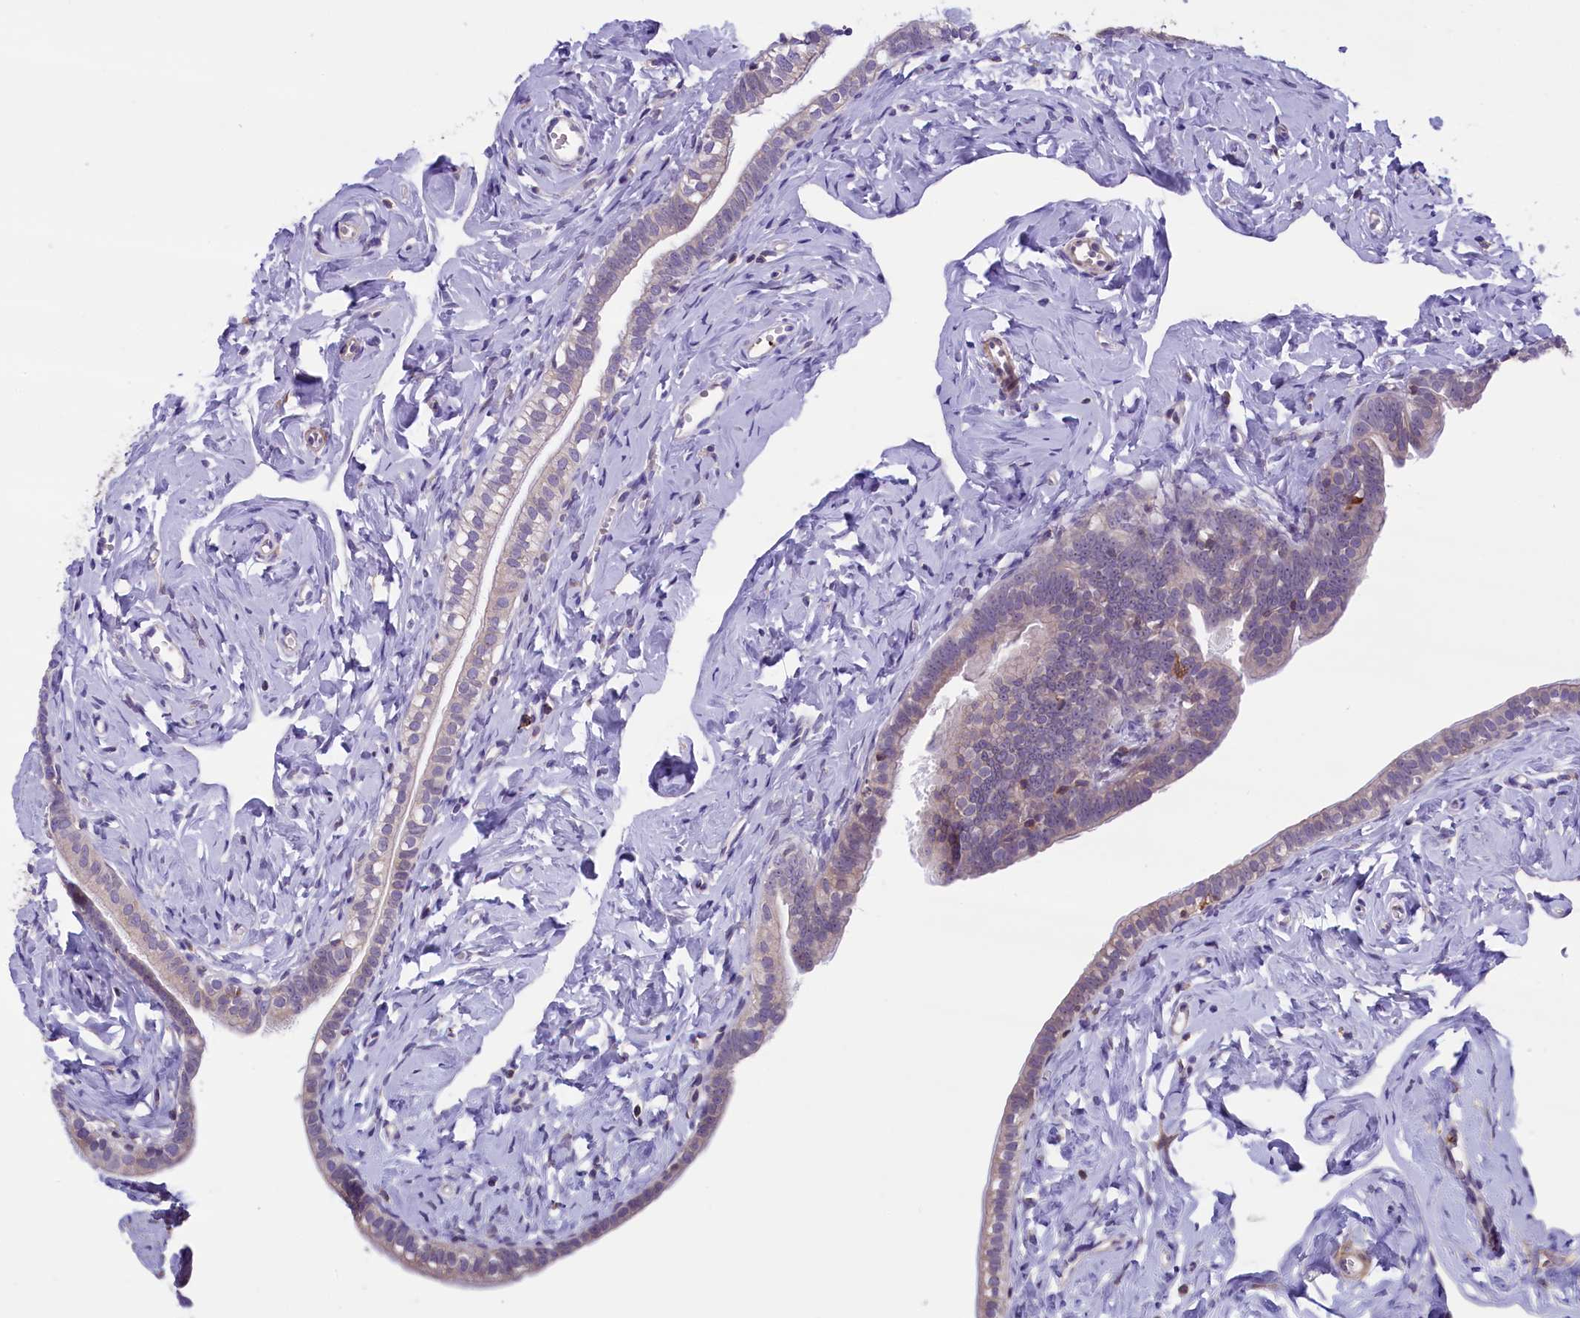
{"staining": {"intensity": "moderate", "quantity": "<25%", "location": "cytoplasmic/membranous"}, "tissue": "fallopian tube", "cell_type": "Glandular cells", "image_type": "normal", "snomed": [{"axis": "morphology", "description": "Normal tissue, NOS"}, {"axis": "topography", "description": "Fallopian tube"}], "caption": "Immunohistochemistry micrograph of benign fallopian tube: fallopian tube stained using immunohistochemistry displays low levels of moderate protein expression localized specifically in the cytoplasmic/membranous of glandular cells, appearing as a cytoplasmic/membranous brown color.", "gene": "HEATR3", "patient": {"sex": "female", "age": 66}}